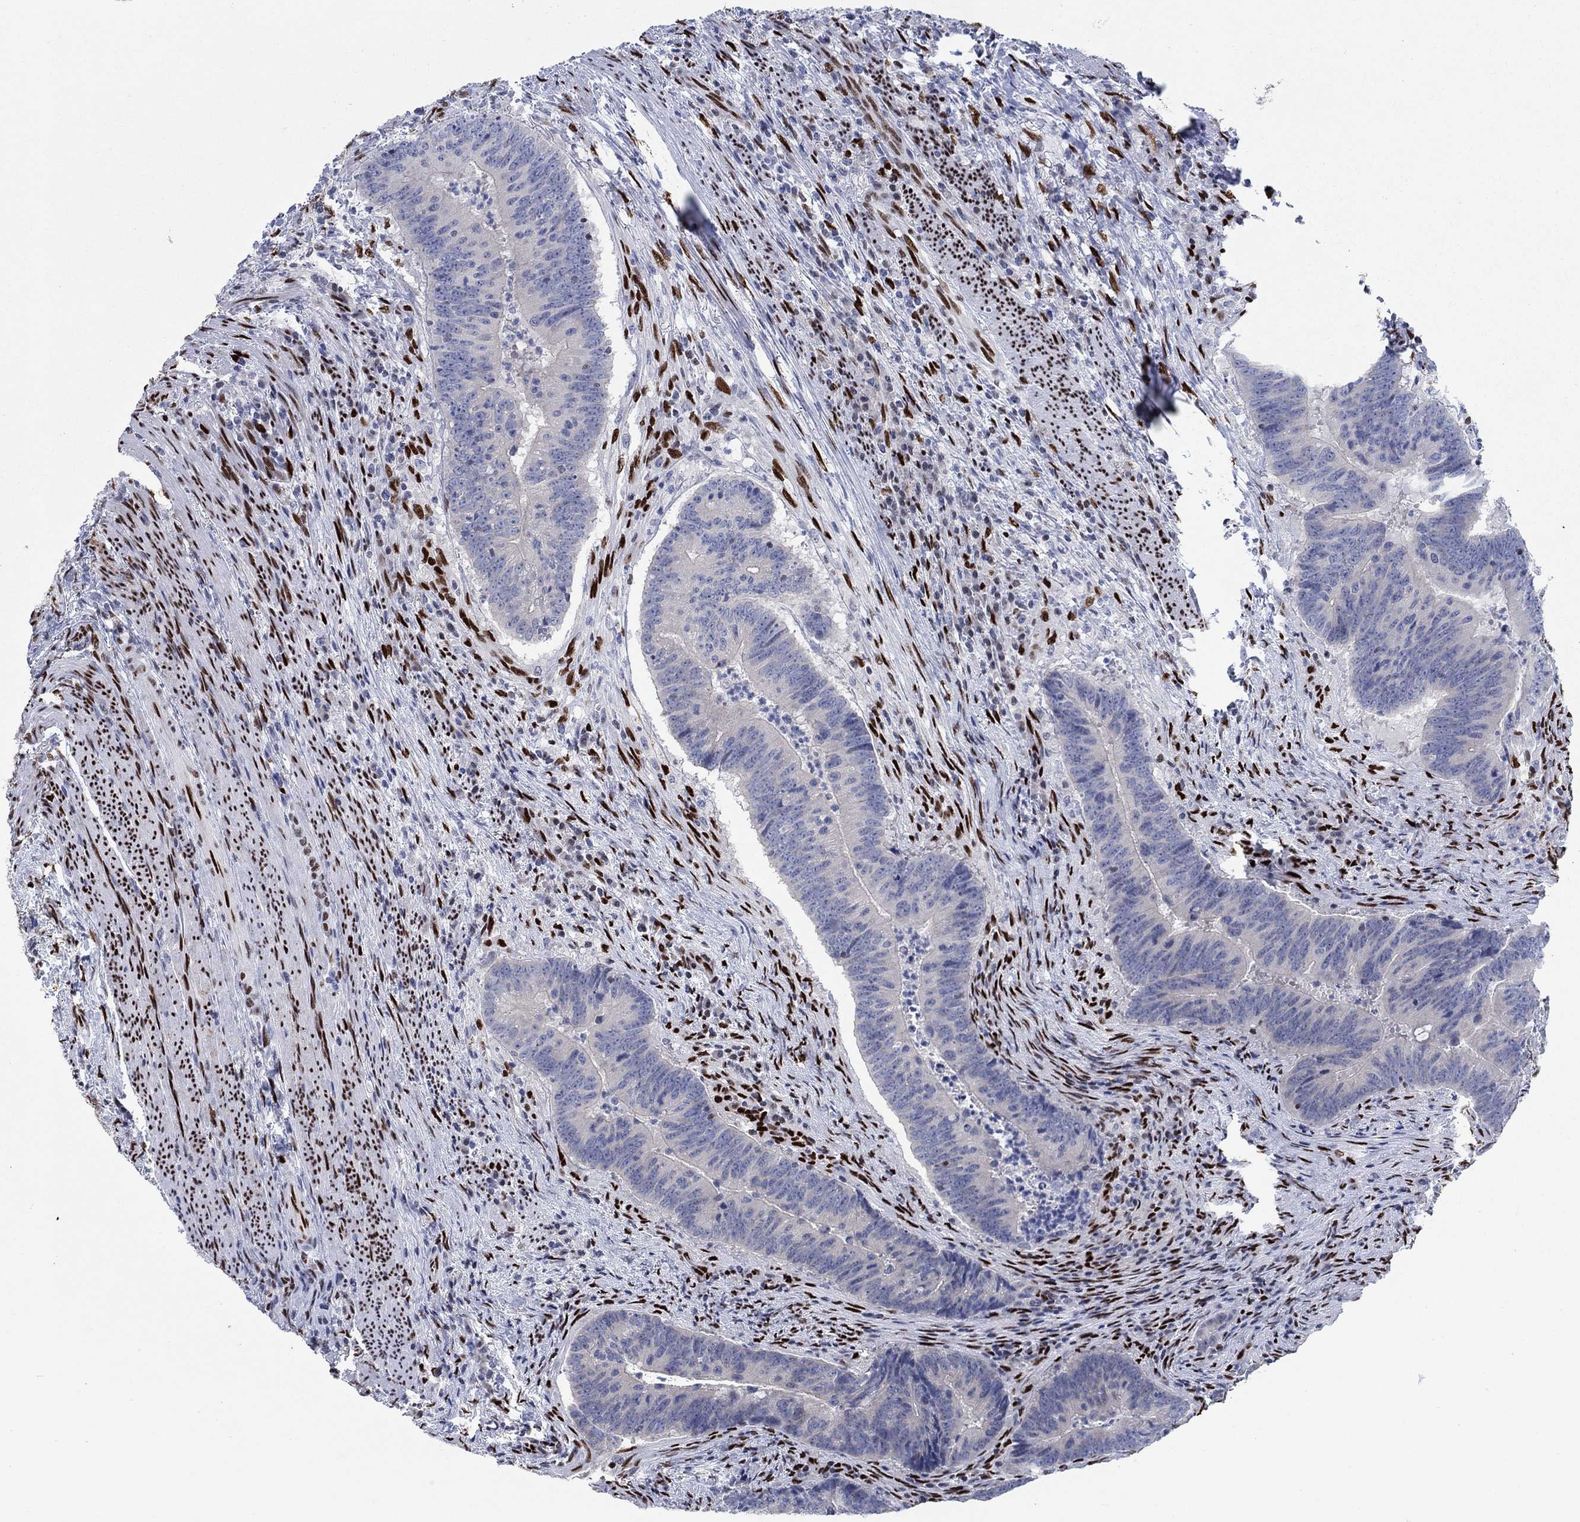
{"staining": {"intensity": "negative", "quantity": "none", "location": "none"}, "tissue": "colorectal cancer", "cell_type": "Tumor cells", "image_type": "cancer", "snomed": [{"axis": "morphology", "description": "Adenocarcinoma, NOS"}, {"axis": "topography", "description": "Colon"}], "caption": "DAB immunohistochemical staining of adenocarcinoma (colorectal) demonstrates no significant positivity in tumor cells.", "gene": "ZEB1", "patient": {"sex": "female", "age": 87}}